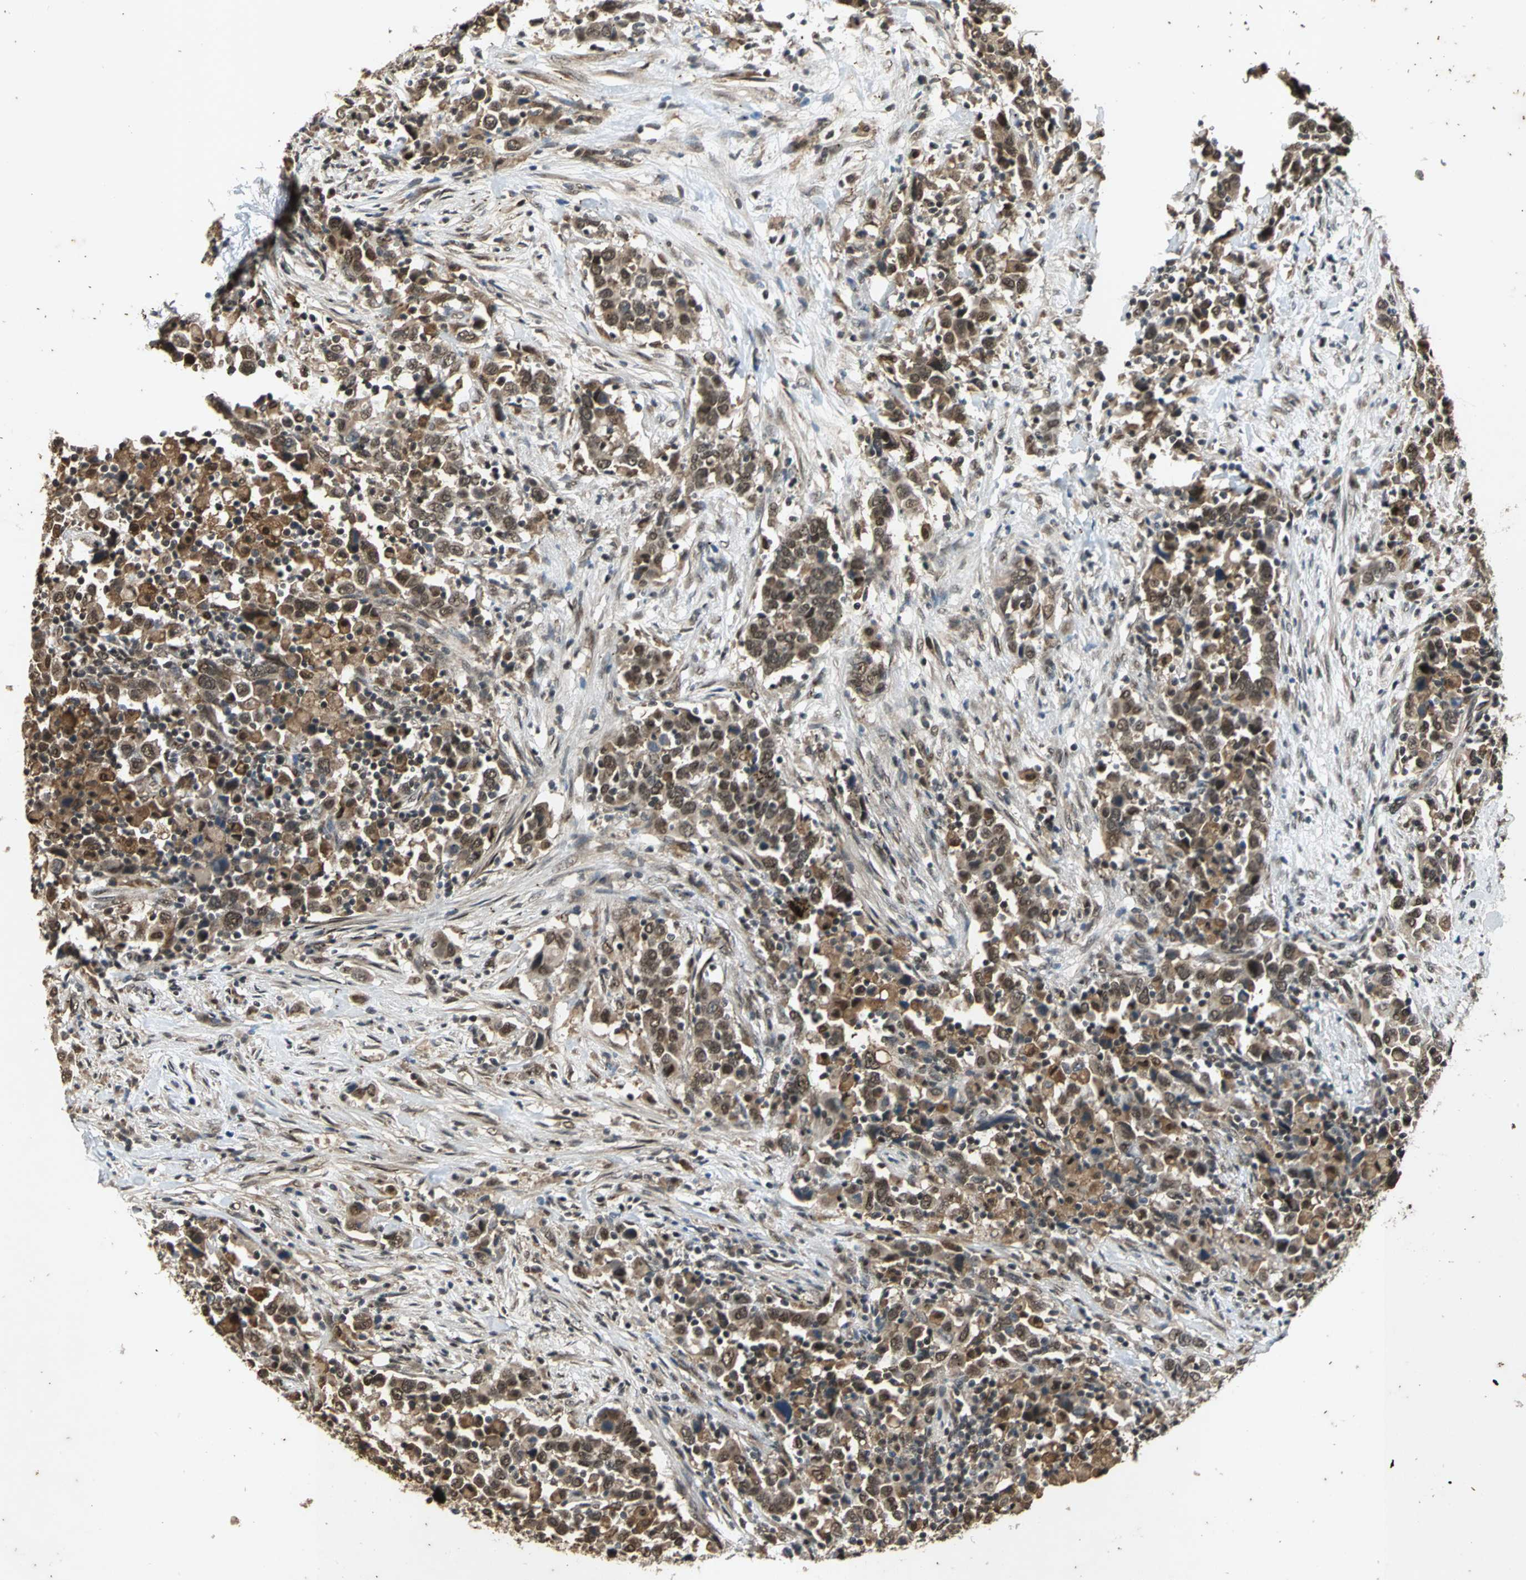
{"staining": {"intensity": "moderate", "quantity": ">75%", "location": "cytoplasmic/membranous"}, "tissue": "urothelial cancer", "cell_type": "Tumor cells", "image_type": "cancer", "snomed": [{"axis": "morphology", "description": "Urothelial carcinoma, High grade"}, {"axis": "topography", "description": "Urinary bladder"}], "caption": "The immunohistochemical stain labels moderate cytoplasmic/membranous staining in tumor cells of urothelial cancer tissue. (Stains: DAB in brown, nuclei in blue, Microscopy: brightfield microscopy at high magnification).", "gene": "NOTCH3", "patient": {"sex": "male", "age": 61}}